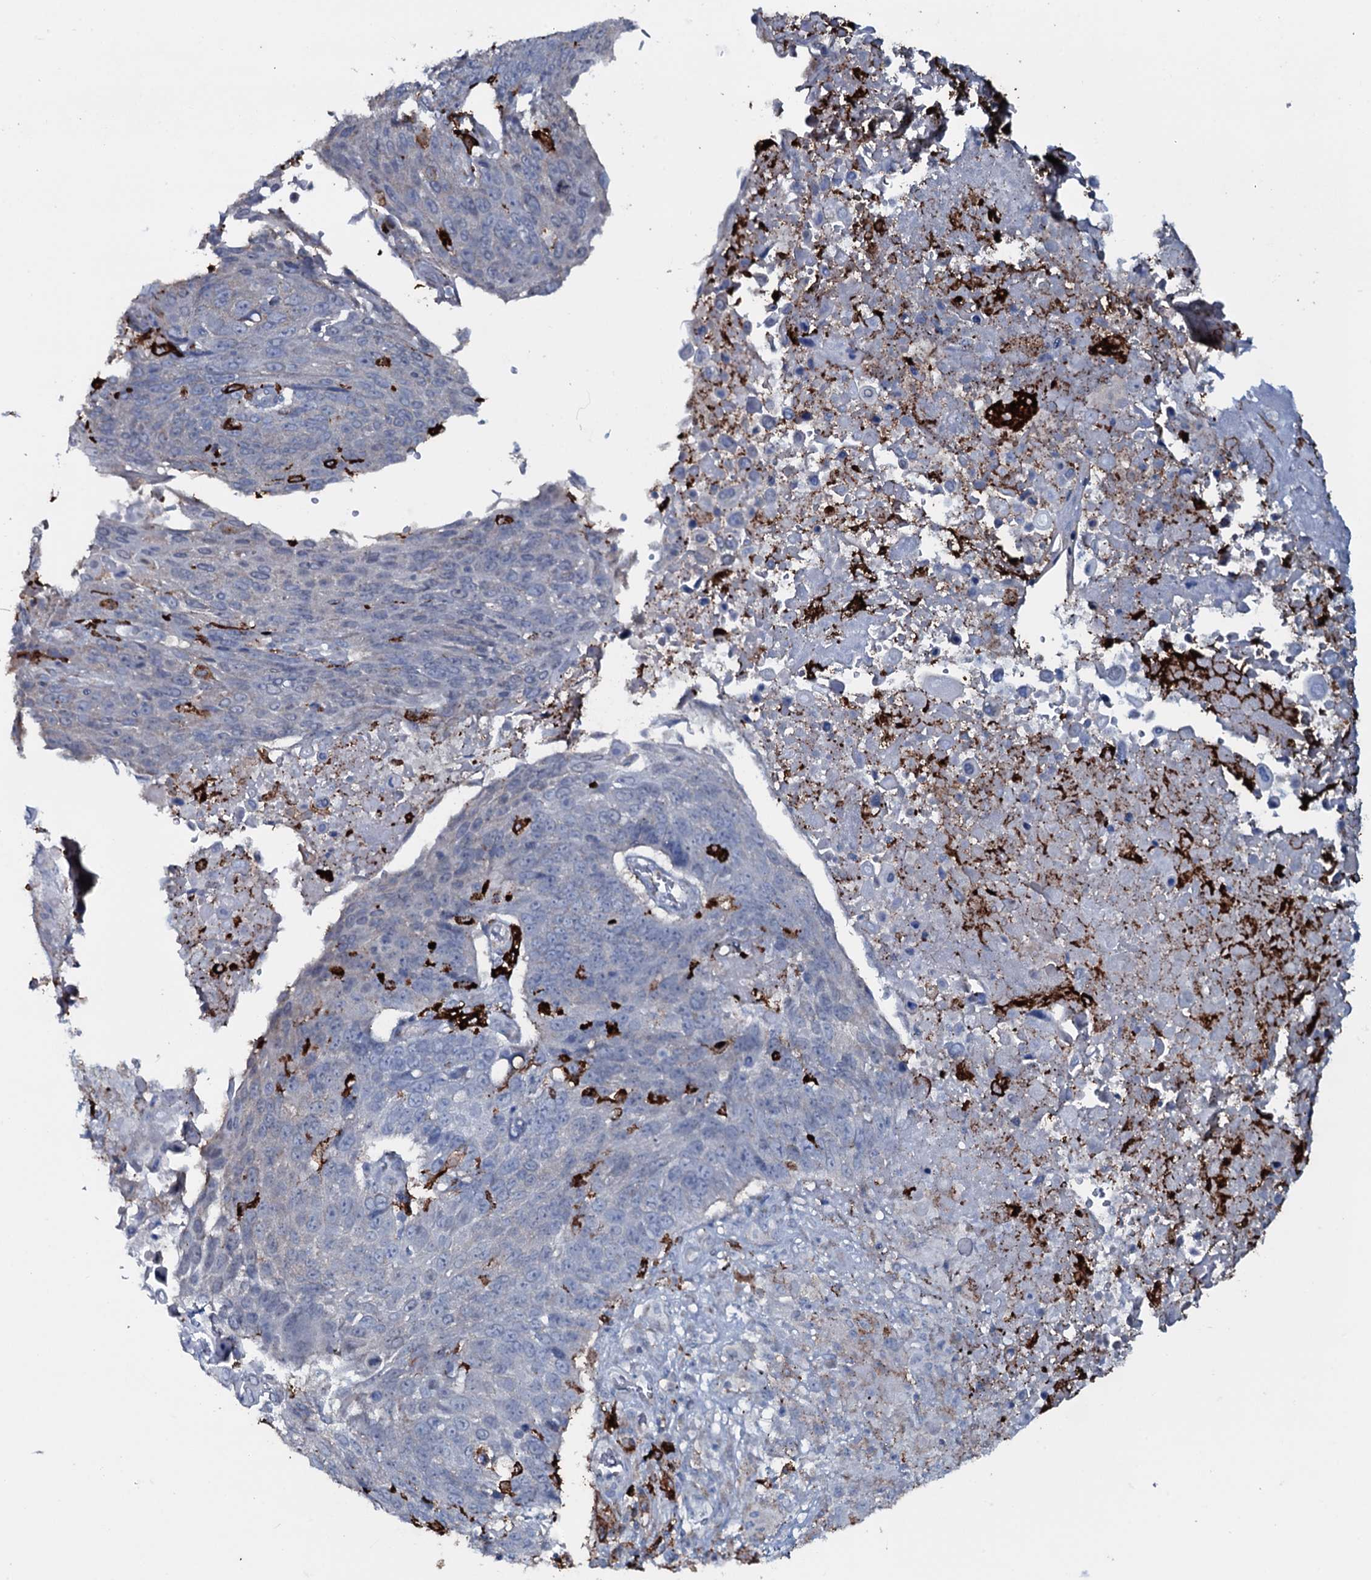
{"staining": {"intensity": "negative", "quantity": "none", "location": "none"}, "tissue": "lung cancer", "cell_type": "Tumor cells", "image_type": "cancer", "snomed": [{"axis": "morphology", "description": "Squamous cell carcinoma, NOS"}, {"axis": "topography", "description": "Lung"}], "caption": "Image shows no significant protein positivity in tumor cells of lung squamous cell carcinoma.", "gene": "OSBPL2", "patient": {"sex": "male", "age": 66}}